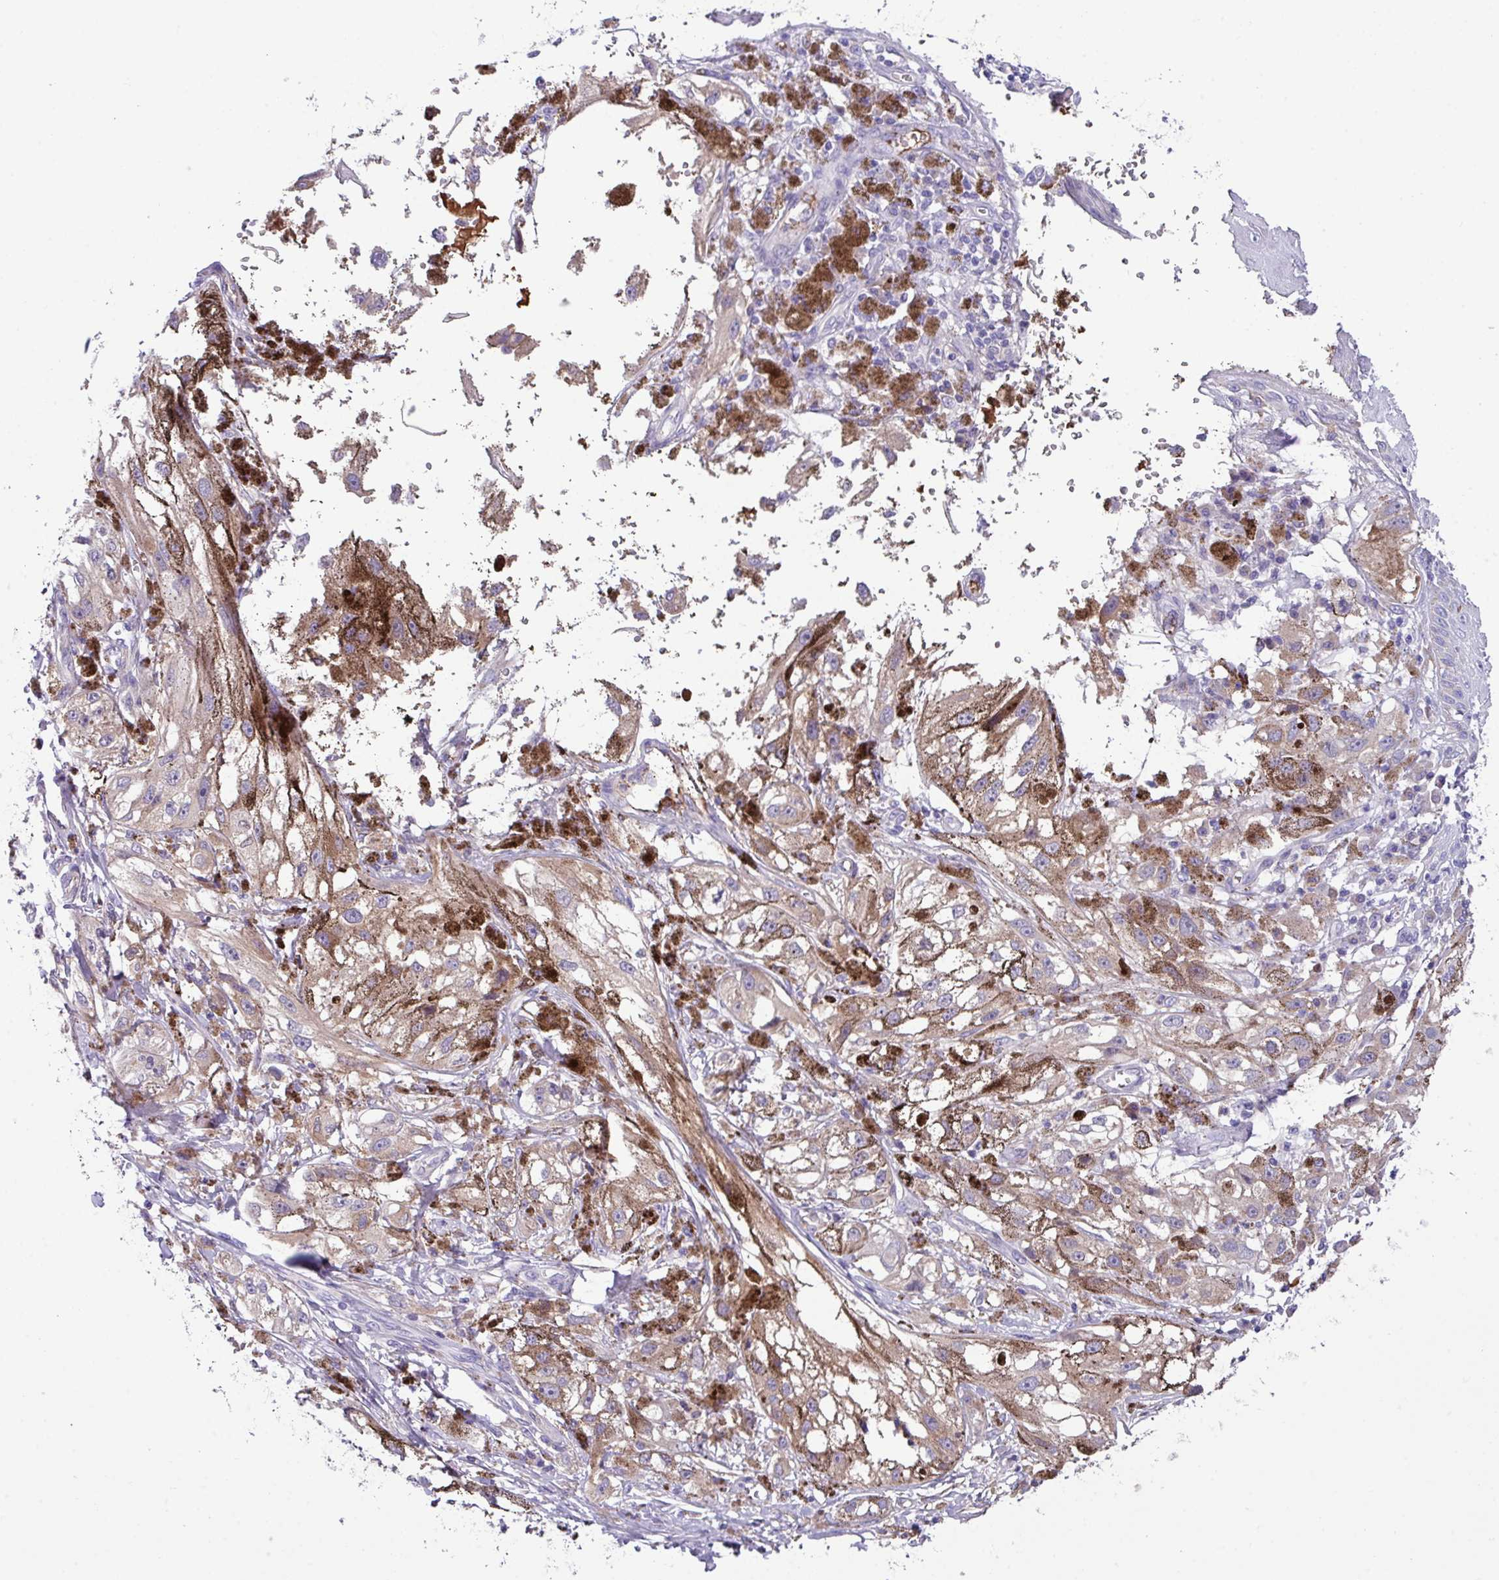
{"staining": {"intensity": "negative", "quantity": "none", "location": "none"}, "tissue": "melanoma", "cell_type": "Tumor cells", "image_type": "cancer", "snomed": [{"axis": "morphology", "description": "Malignant melanoma, NOS"}, {"axis": "topography", "description": "Skin"}], "caption": "A photomicrograph of melanoma stained for a protein shows no brown staining in tumor cells.", "gene": "DNAL1", "patient": {"sex": "male", "age": 88}}